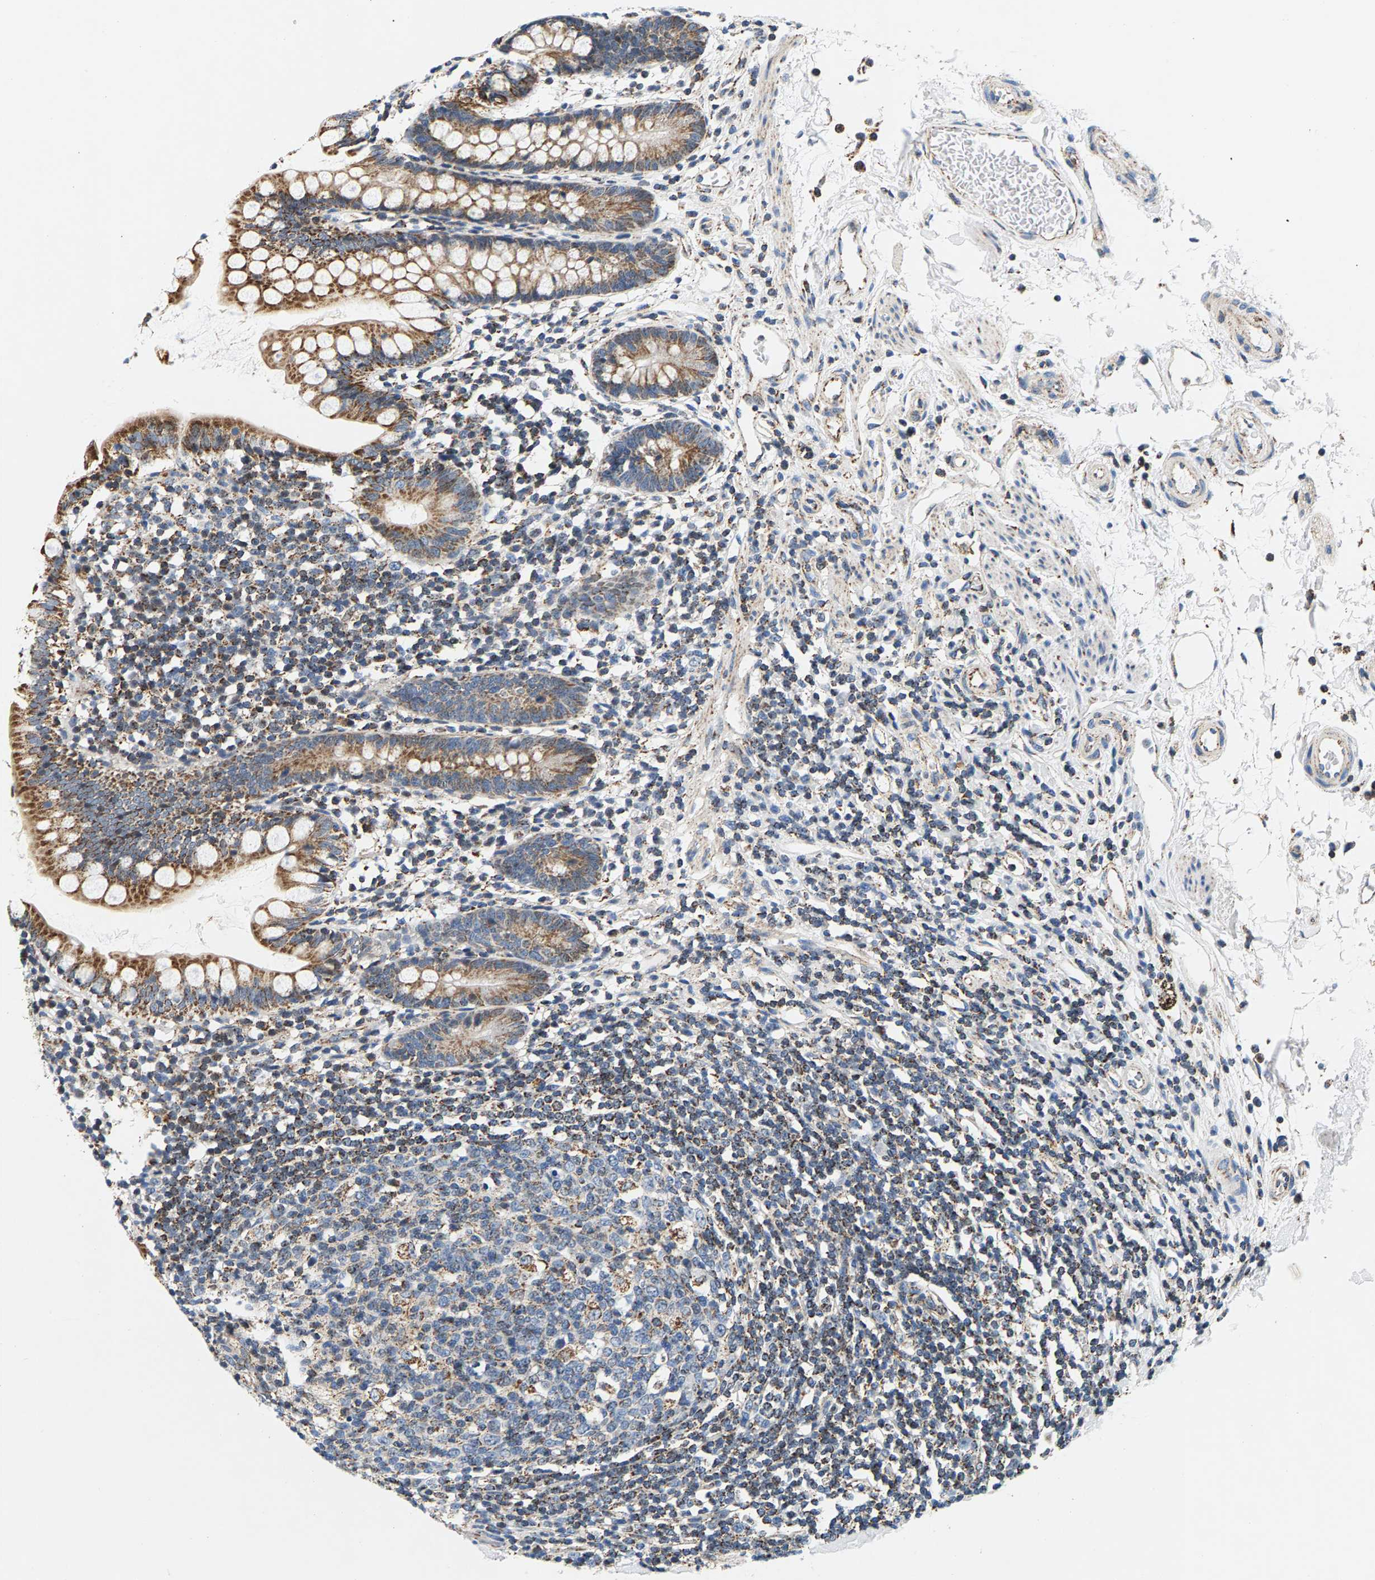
{"staining": {"intensity": "moderate", "quantity": ">75%", "location": "cytoplasmic/membranous"}, "tissue": "small intestine", "cell_type": "Glandular cells", "image_type": "normal", "snomed": [{"axis": "morphology", "description": "Normal tissue, NOS"}, {"axis": "topography", "description": "Small intestine"}], "caption": "Small intestine stained with DAB (3,3'-diaminobenzidine) immunohistochemistry reveals medium levels of moderate cytoplasmic/membranous expression in about >75% of glandular cells. Nuclei are stained in blue.", "gene": "PDE1A", "patient": {"sex": "female", "age": 84}}